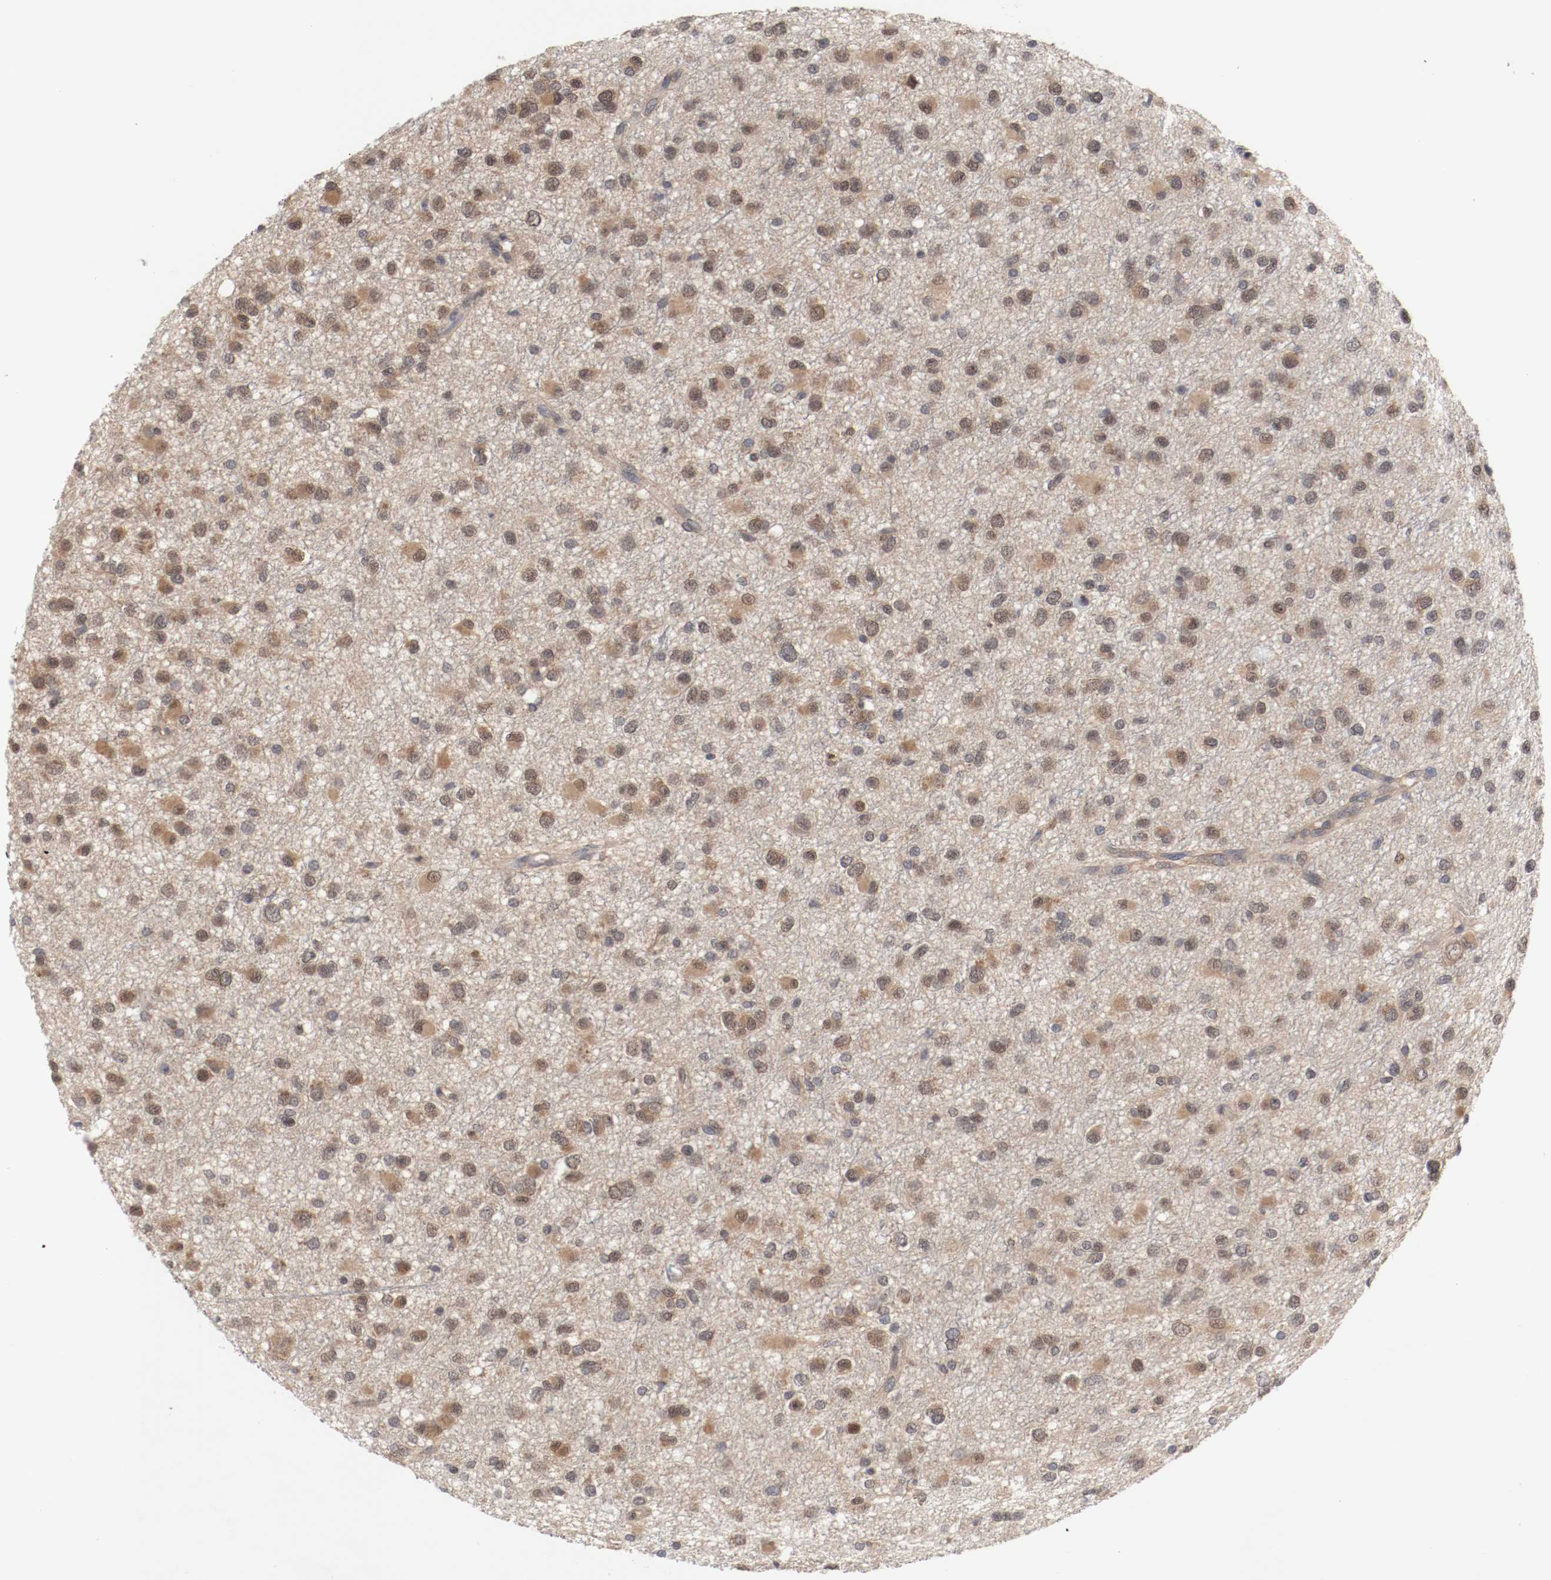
{"staining": {"intensity": "moderate", "quantity": ">75%", "location": "cytoplasmic/membranous,nuclear"}, "tissue": "glioma", "cell_type": "Tumor cells", "image_type": "cancer", "snomed": [{"axis": "morphology", "description": "Glioma, malignant, Low grade"}, {"axis": "topography", "description": "Brain"}], "caption": "Brown immunohistochemical staining in human glioma exhibits moderate cytoplasmic/membranous and nuclear staining in approximately >75% of tumor cells.", "gene": "AFG3L2", "patient": {"sex": "male", "age": 42}}